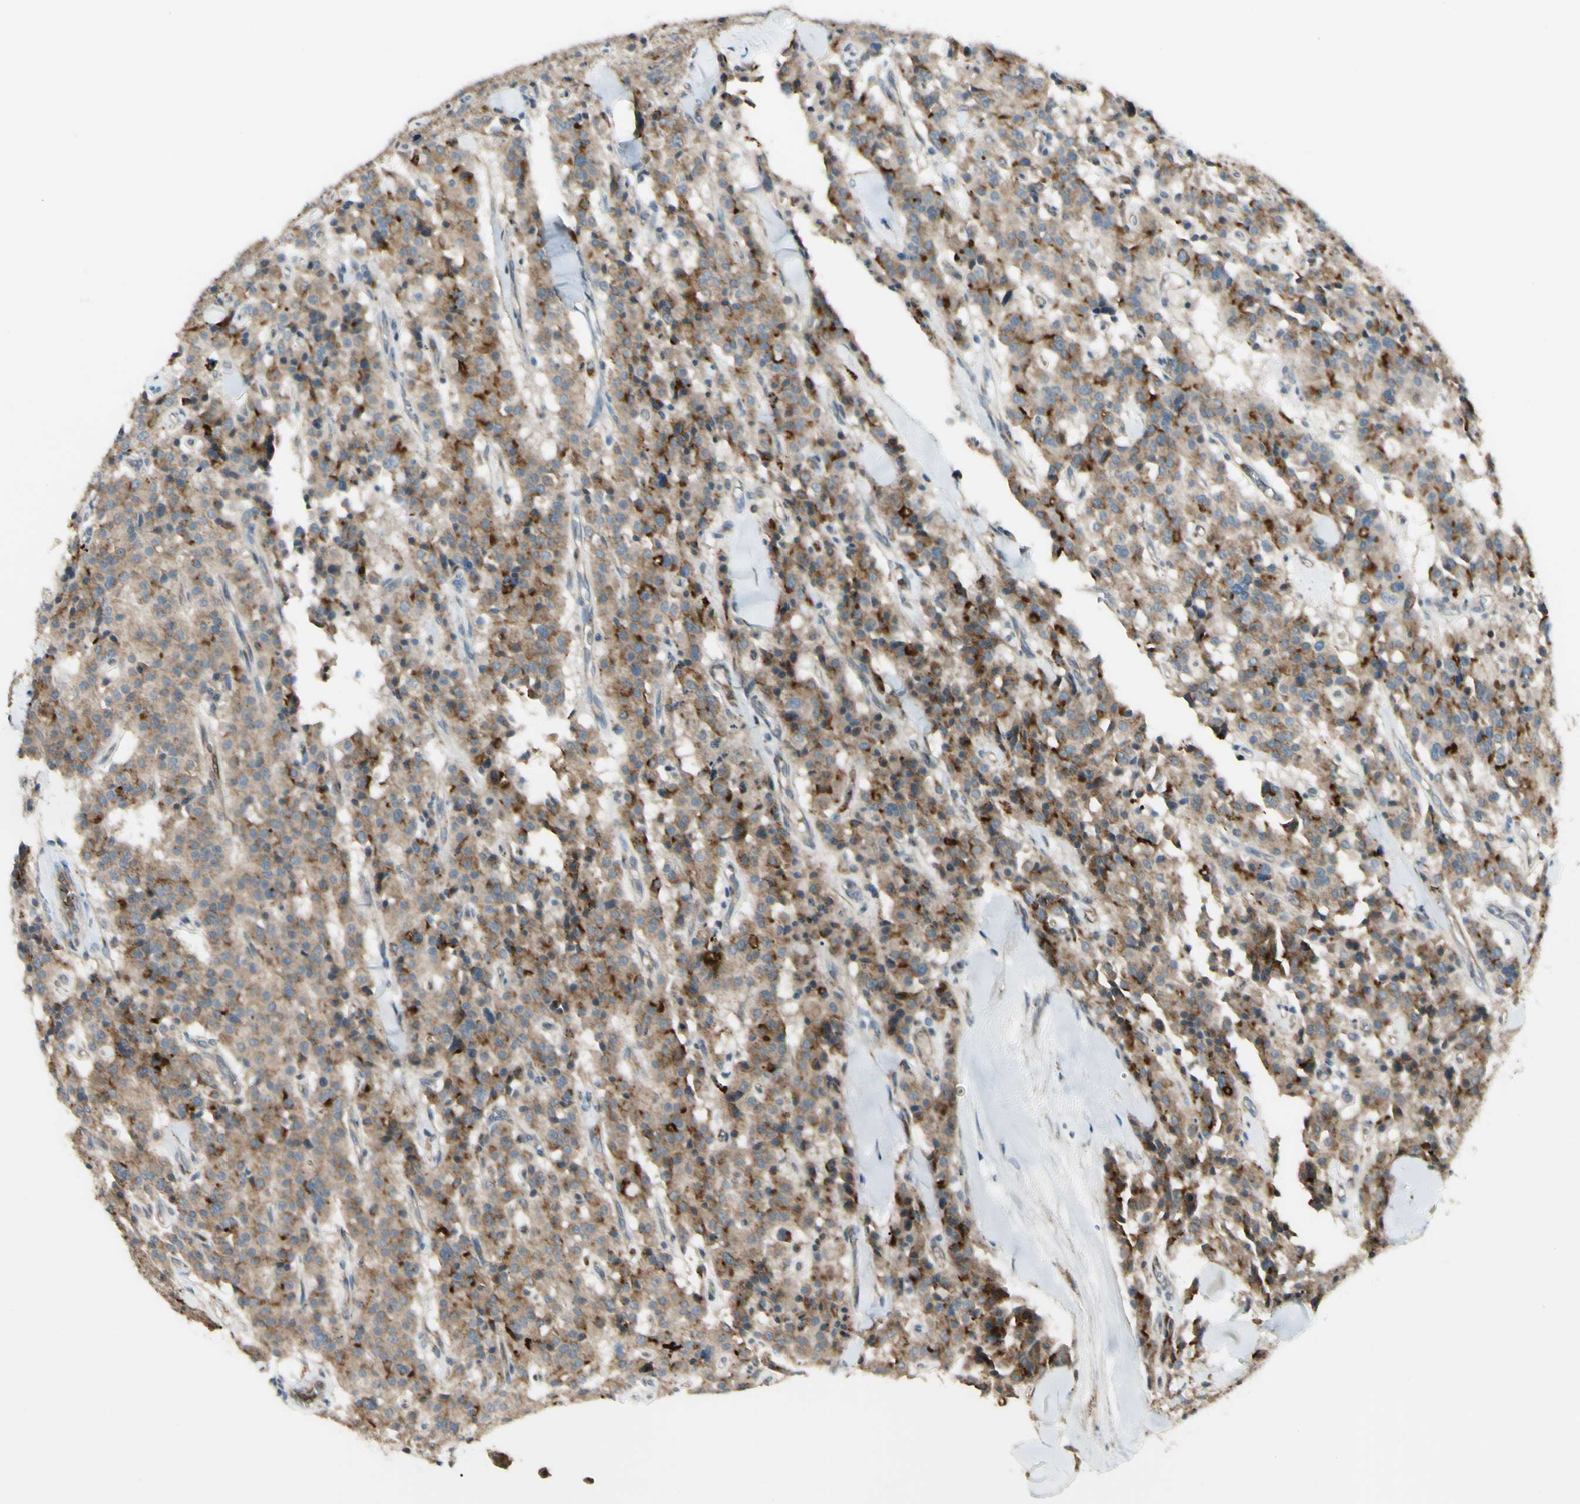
{"staining": {"intensity": "moderate", "quantity": ">75%", "location": "cytoplasmic/membranous"}, "tissue": "carcinoid", "cell_type": "Tumor cells", "image_type": "cancer", "snomed": [{"axis": "morphology", "description": "Carcinoid, malignant, NOS"}, {"axis": "topography", "description": "Lung"}], "caption": "Tumor cells display medium levels of moderate cytoplasmic/membranous positivity in approximately >75% of cells in human carcinoid. (DAB = brown stain, brightfield microscopy at high magnification).", "gene": "LMTK2", "patient": {"sex": "male", "age": 30}}